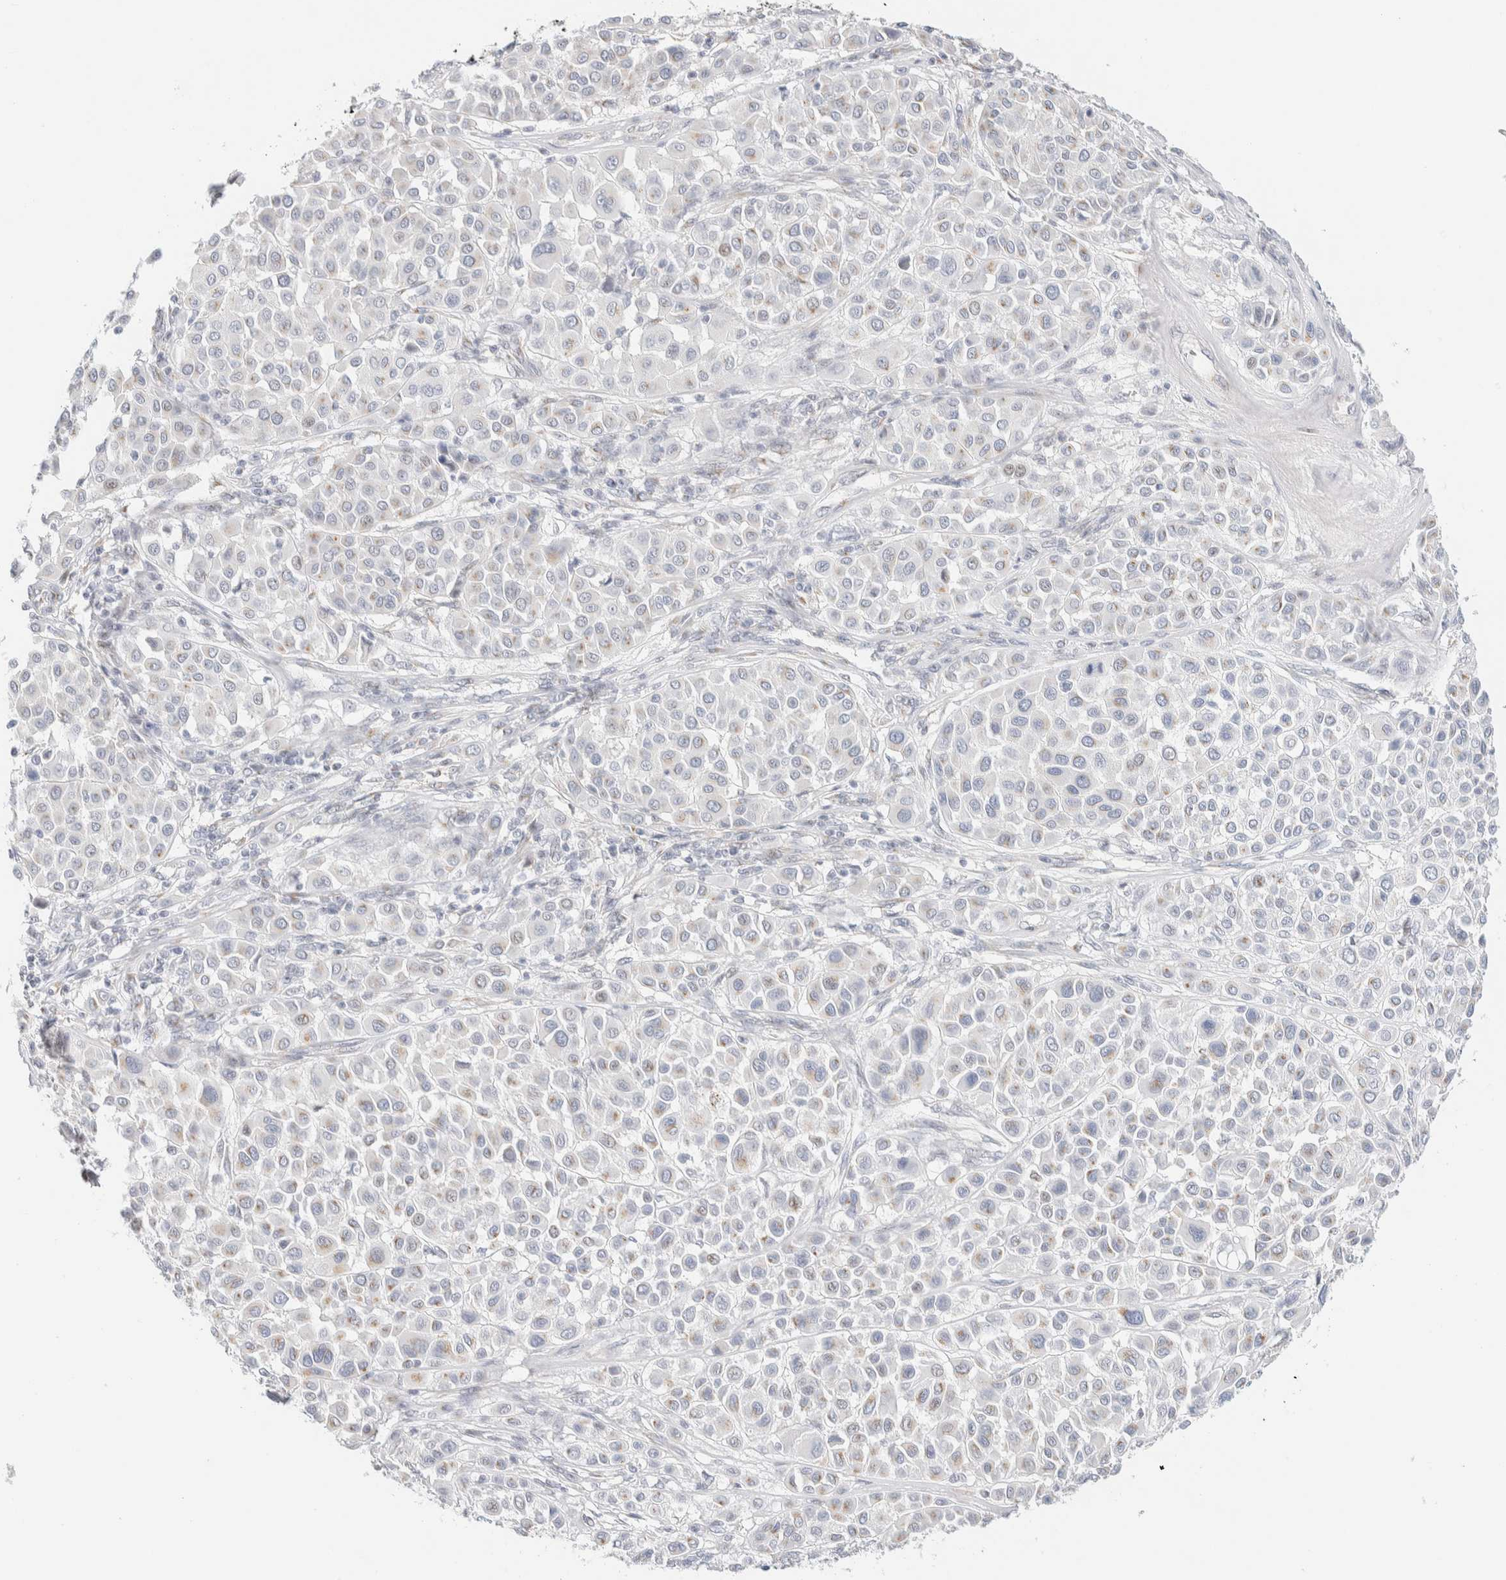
{"staining": {"intensity": "weak", "quantity": "<25%", "location": "cytoplasmic/membranous"}, "tissue": "melanoma", "cell_type": "Tumor cells", "image_type": "cancer", "snomed": [{"axis": "morphology", "description": "Malignant melanoma, Metastatic site"}, {"axis": "topography", "description": "Soft tissue"}], "caption": "Photomicrograph shows no significant protein positivity in tumor cells of melanoma. (Brightfield microscopy of DAB IHC at high magnification).", "gene": "SPNS3", "patient": {"sex": "male", "age": 41}}